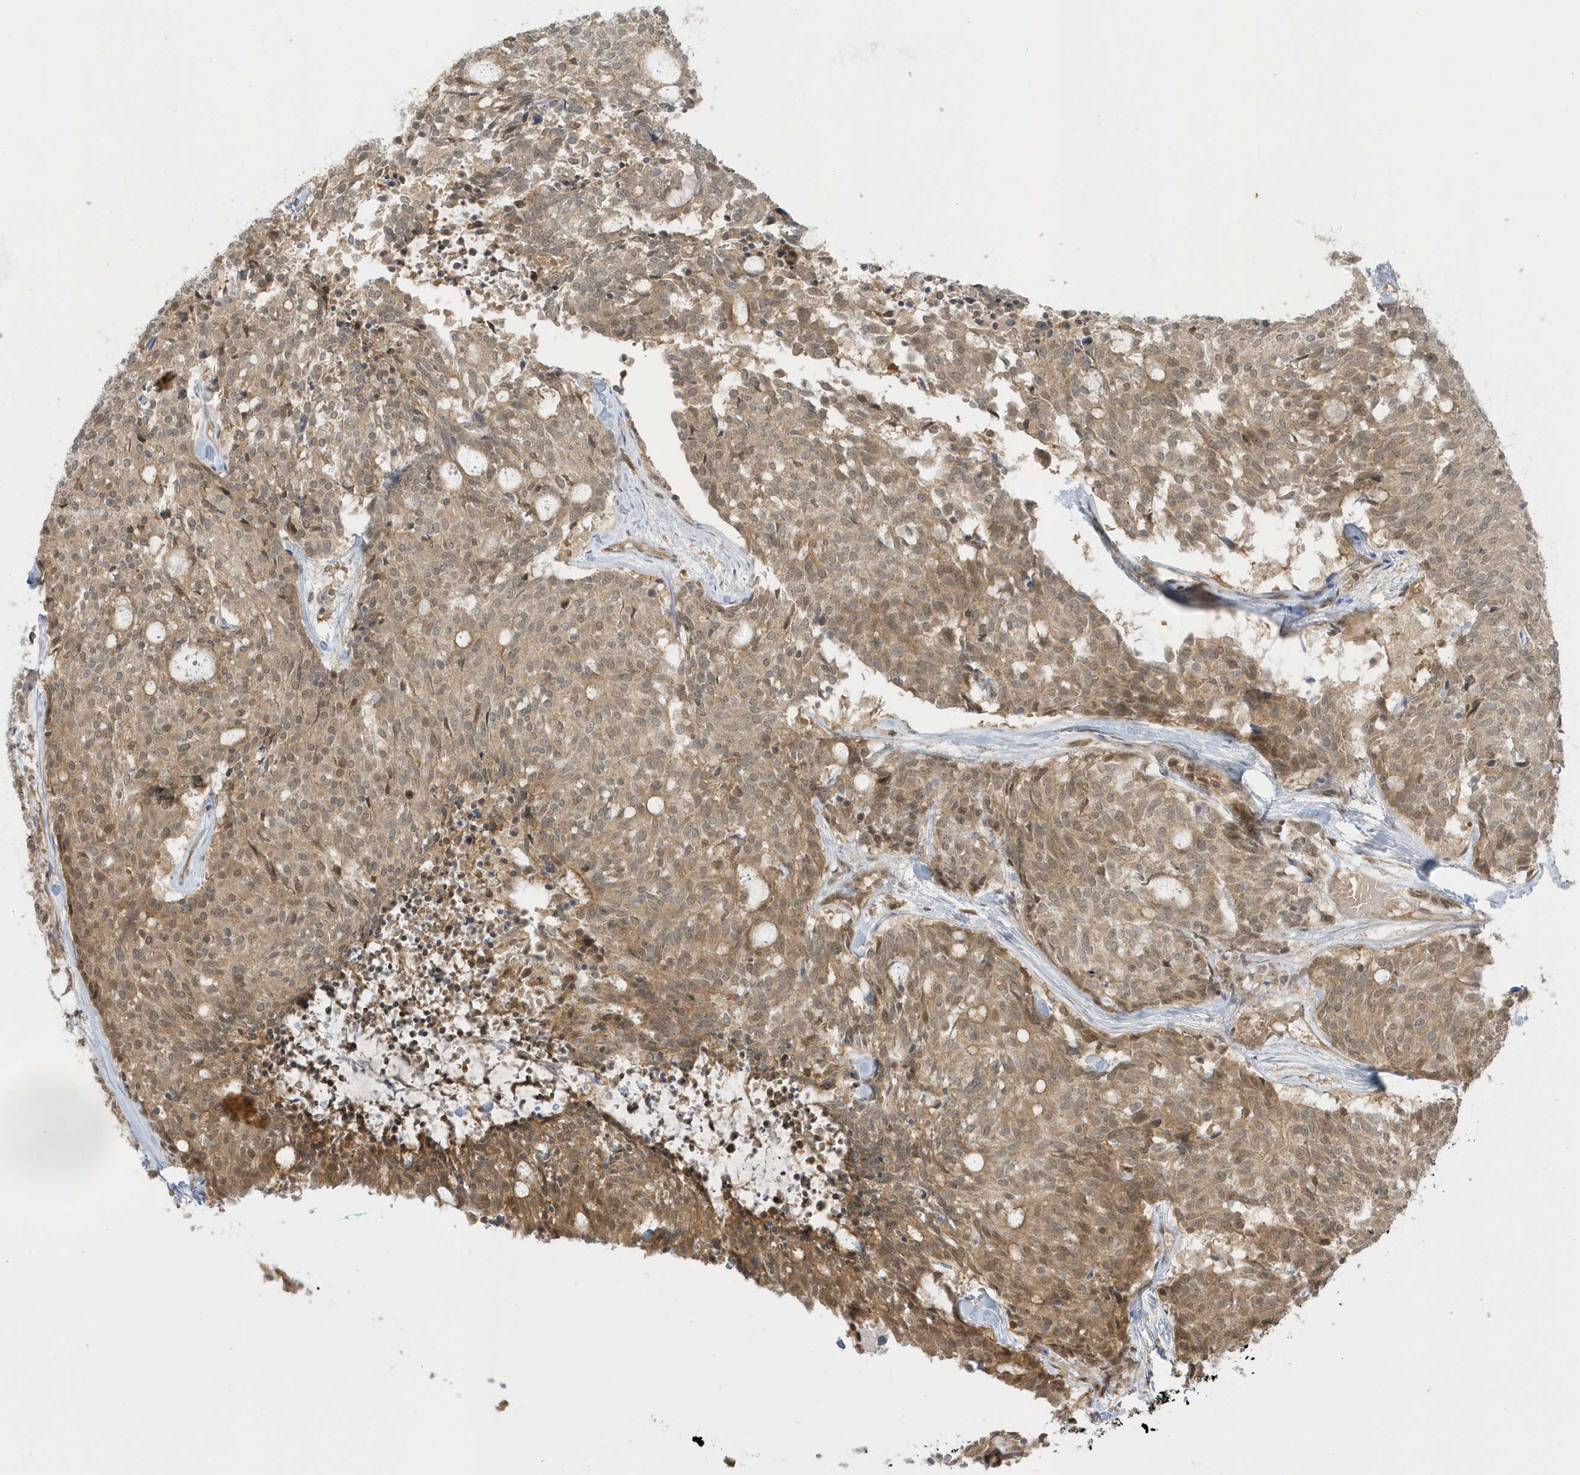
{"staining": {"intensity": "weak", "quantity": "25%-75%", "location": "cytoplasmic/membranous,nuclear"}, "tissue": "carcinoid", "cell_type": "Tumor cells", "image_type": "cancer", "snomed": [{"axis": "morphology", "description": "Carcinoid, malignant, NOS"}, {"axis": "topography", "description": "Pancreas"}], "caption": "Carcinoid stained for a protein shows weak cytoplasmic/membranous and nuclear positivity in tumor cells.", "gene": "PPP1R7", "patient": {"sex": "female", "age": 54}}